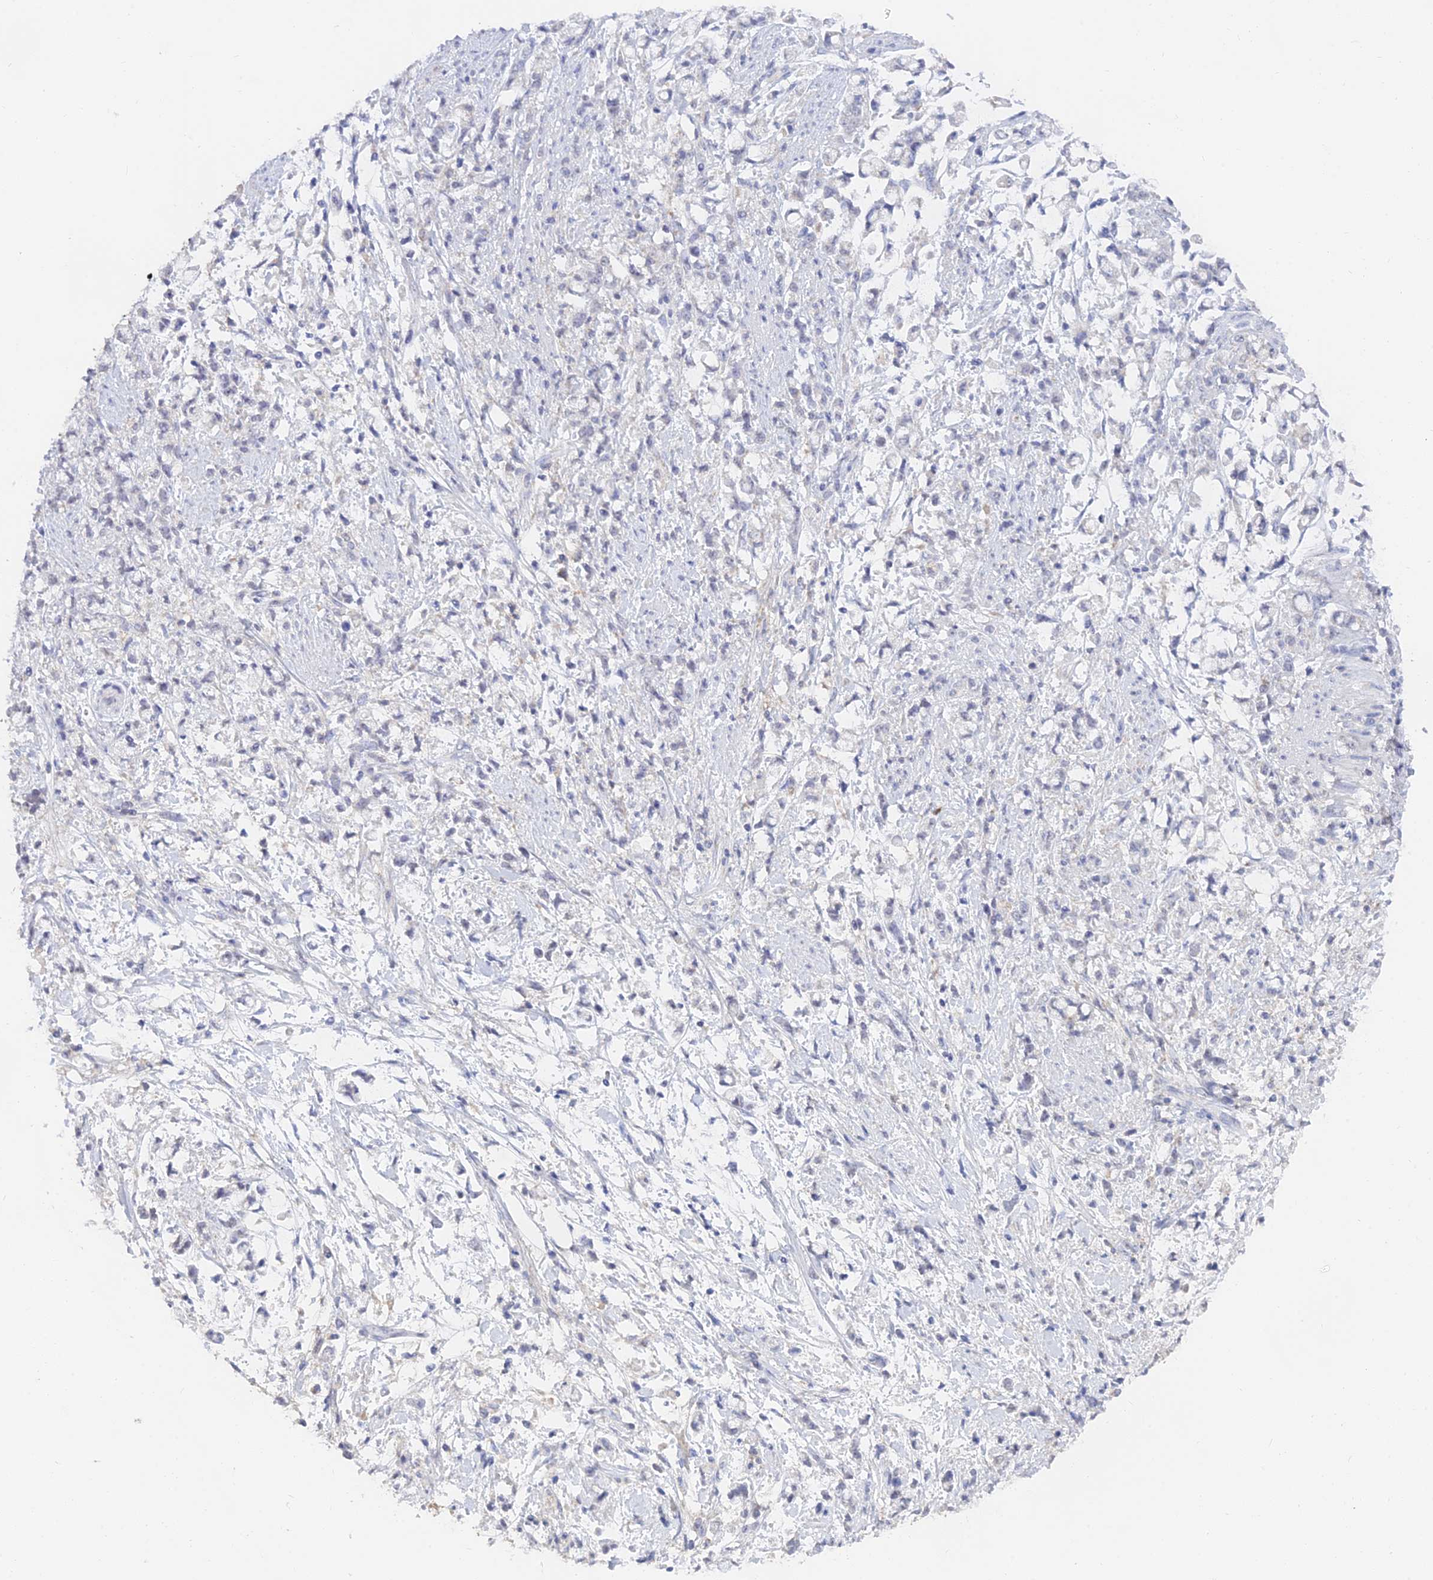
{"staining": {"intensity": "negative", "quantity": "none", "location": "none"}, "tissue": "stomach cancer", "cell_type": "Tumor cells", "image_type": "cancer", "snomed": [{"axis": "morphology", "description": "Adenocarcinoma, NOS"}, {"axis": "topography", "description": "Stomach"}], "caption": "High magnification brightfield microscopy of stomach cancer stained with DAB (3,3'-diaminobenzidine) (brown) and counterstained with hematoxylin (blue): tumor cells show no significant expression.", "gene": "LRIF1", "patient": {"sex": "female", "age": 60}}